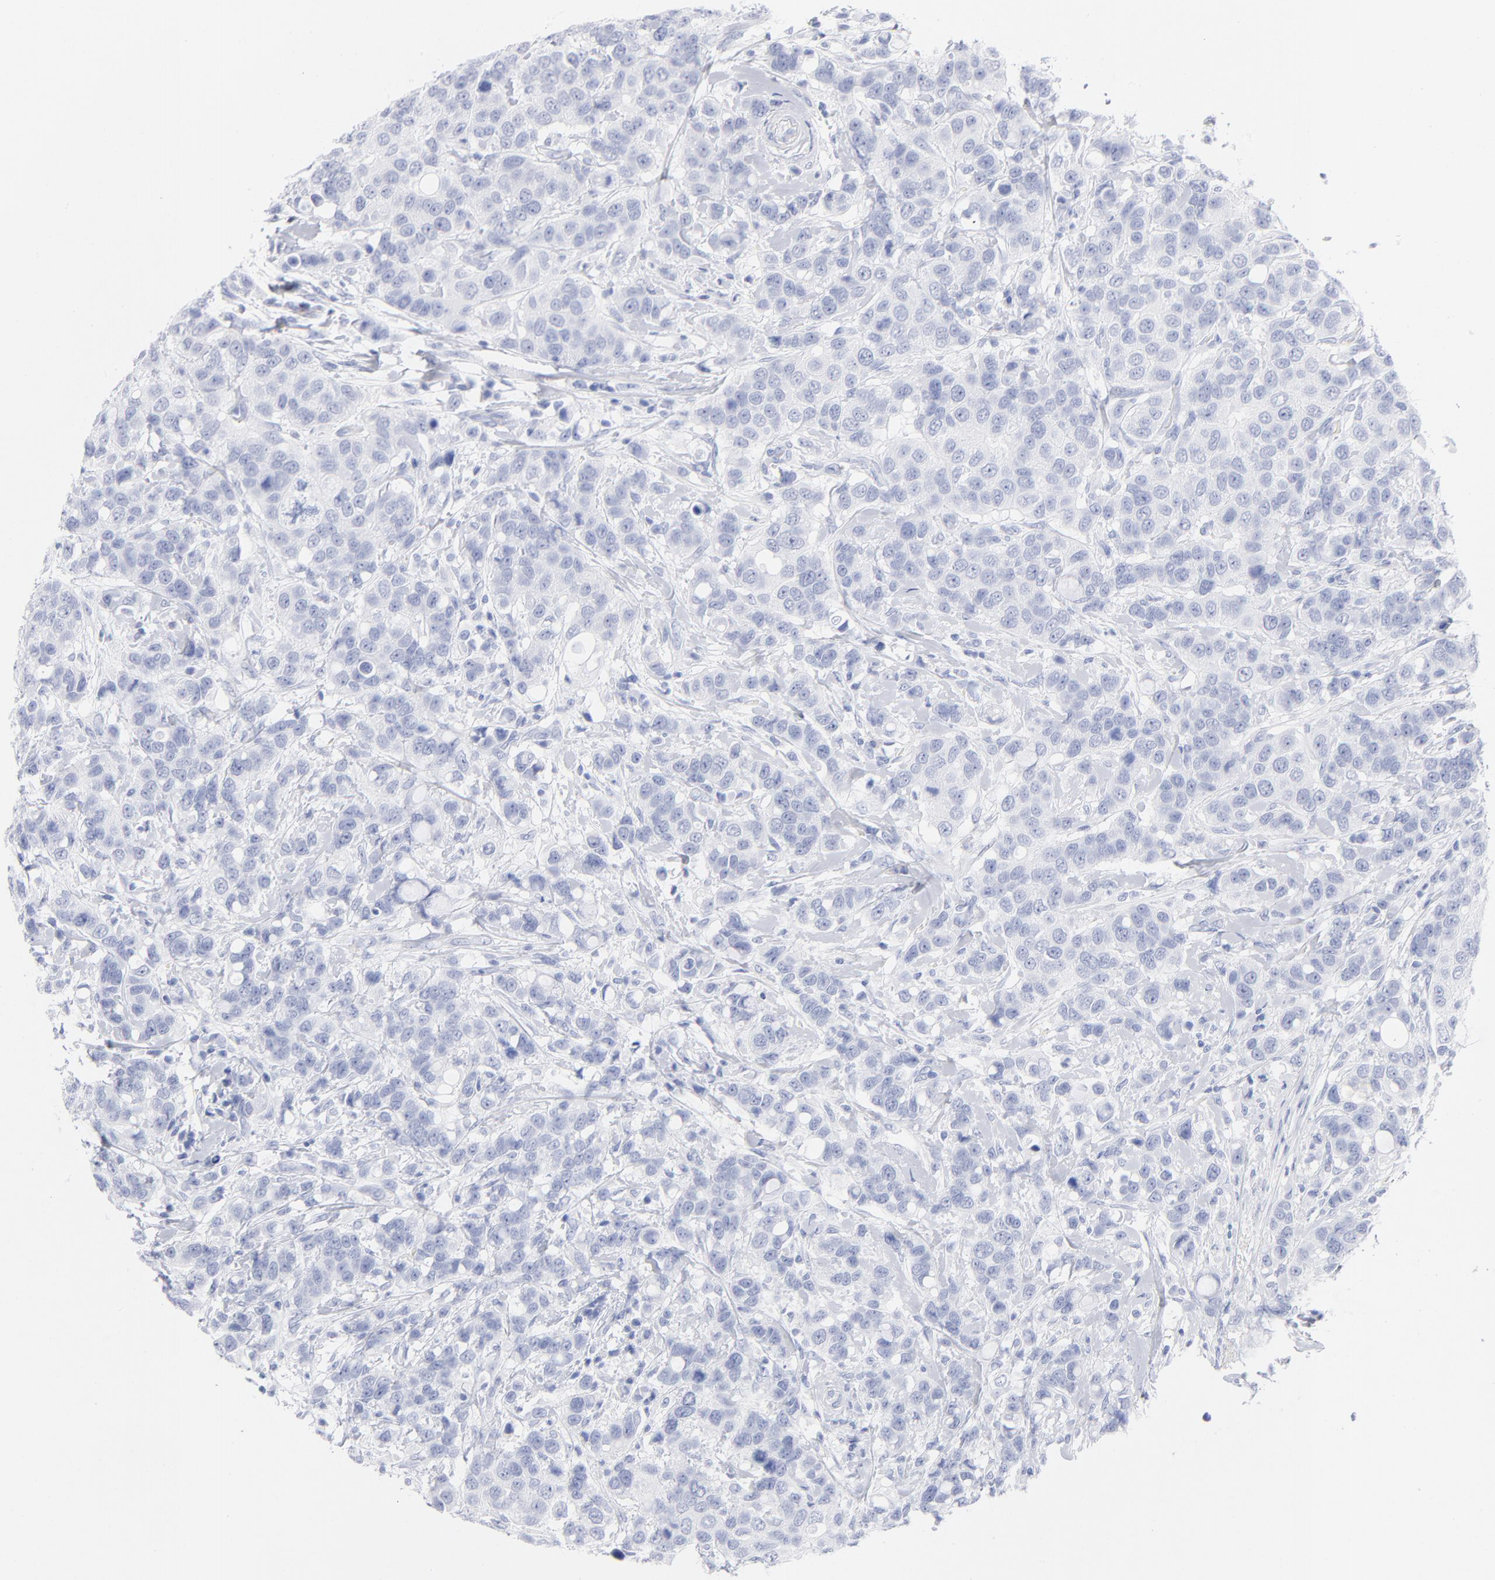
{"staining": {"intensity": "negative", "quantity": "none", "location": "none"}, "tissue": "breast cancer", "cell_type": "Tumor cells", "image_type": "cancer", "snomed": [{"axis": "morphology", "description": "Duct carcinoma"}, {"axis": "topography", "description": "Breast"}], "caption": "An immunohistochemistry (IHC) micrograph of breast invasive ductal carcinoma is shown. There is no staining in tumor cells of breast invasive ductal carcinoma. Nuclei are stained in blue.", "gene": "ARG1", "patient": {"sex": "female", "age": 27}}